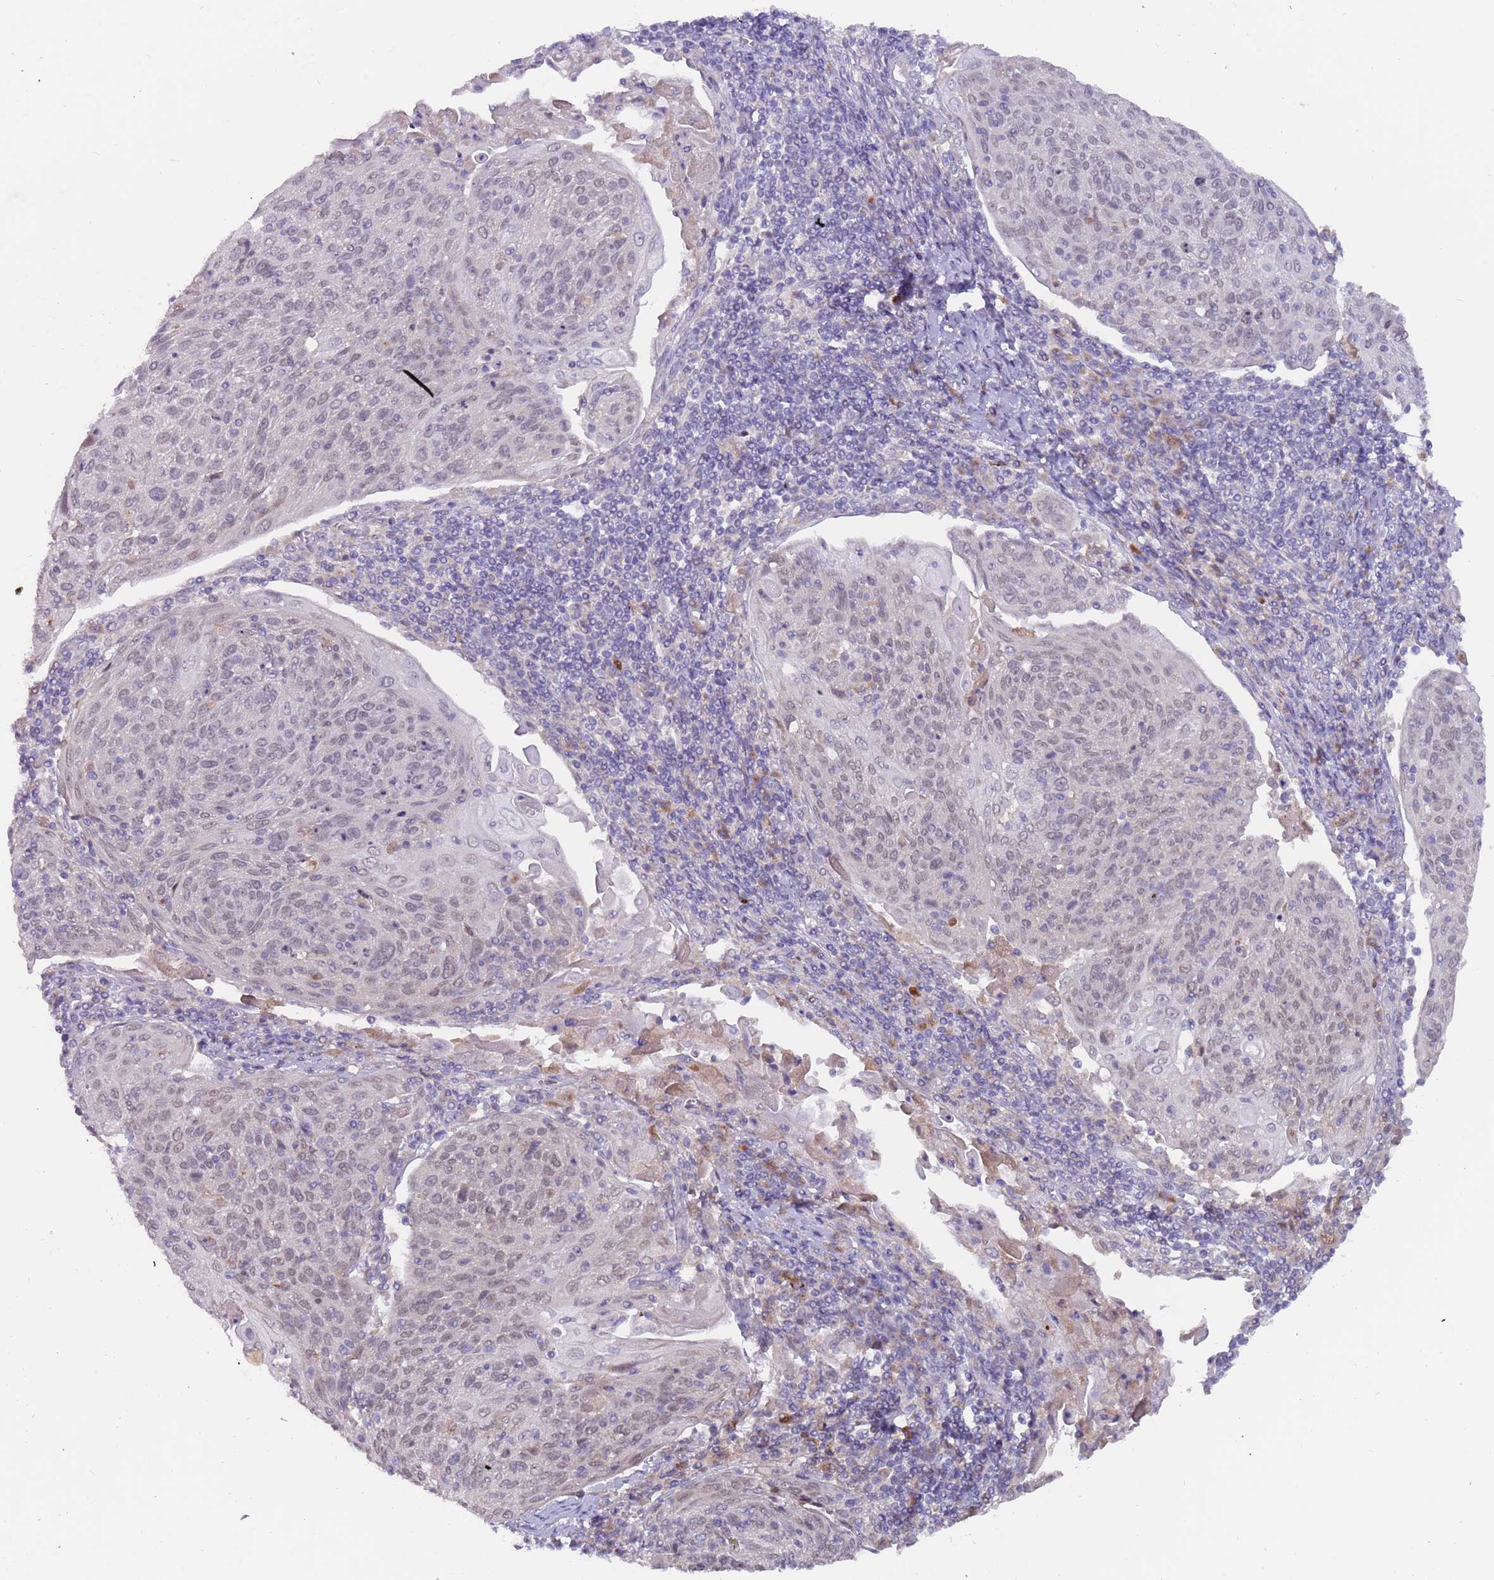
{"staining": {"intensity": "weak", "quantity": "<25%", "location": "nuclear"}, "tissue": "cervical cancer", "cell_type": "Tumor cells", "image_type": "cancer", "snomed": [{"axis": "morphology", "description": "Squamous cell carcinoma, NOS"}, {"axis": "topography", "description": "Cervix"}], "caption": "Tumor cells show no significant staining in cervical cancer (squamous cell carcinoma).", "gene": "ZNF746", "patient": {"sex": "female", "age": 67}}